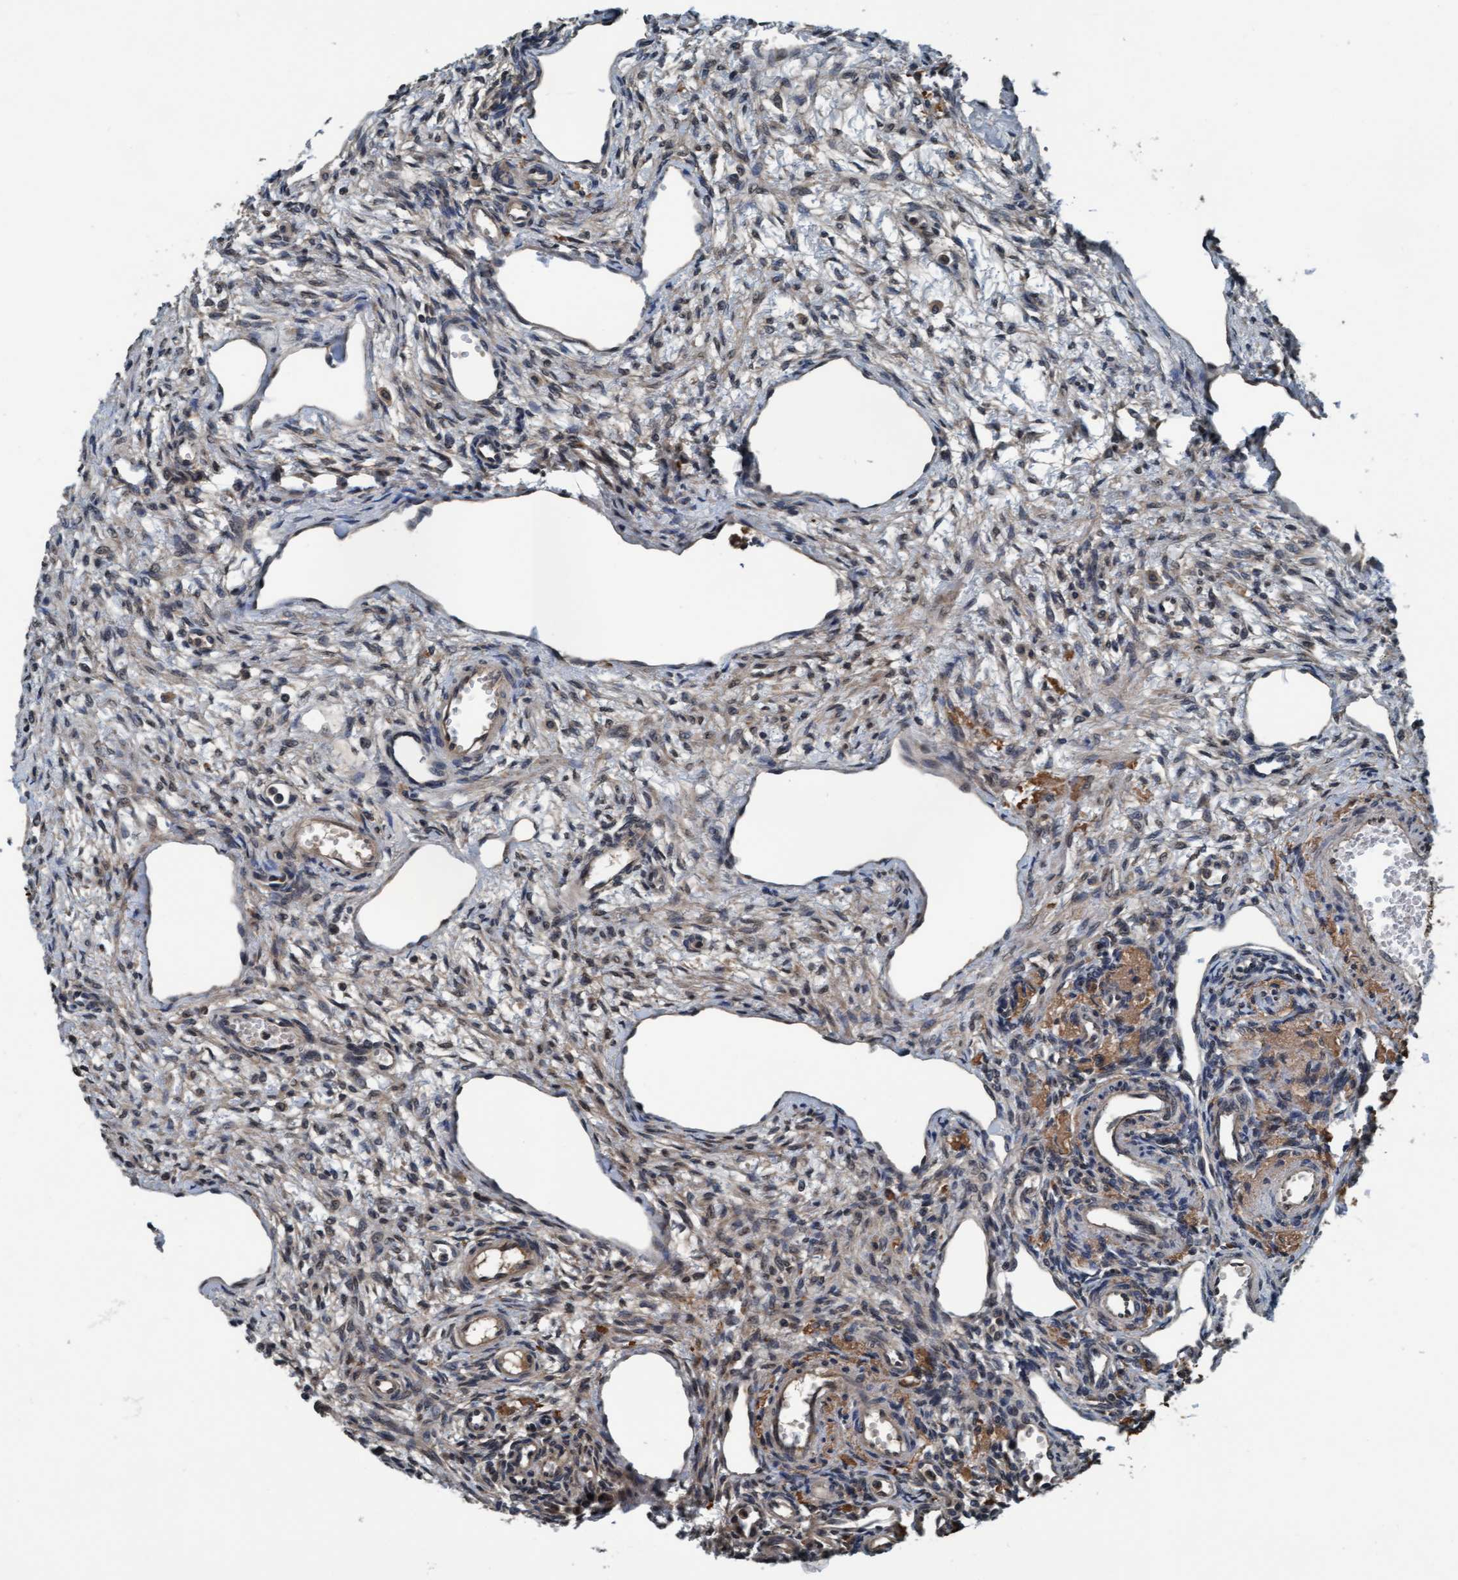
{"staining": {"intensity": "strong", "quantity": ">75%", "location": "cytoplasmic/membranous"}, "tissue": "ovary", "cell_type": "Follicle cells", "image_type": "normal", "snomed": [{"axis": "morphology", "description": "Normal tissue, NOS"}, {"axis": "topography", "description": "Ovary"}], "caption": "Immunohistochemistry (IHC) of normal ovary reveals high levels of strong cytoplasmic/membranous staining in approximately >75% of follicle cells. The protein of interest is shown in brown color, while the nuclei are stained blue.", "gene": "WASF1", "patient": {"sex": "female", "age": 33}}